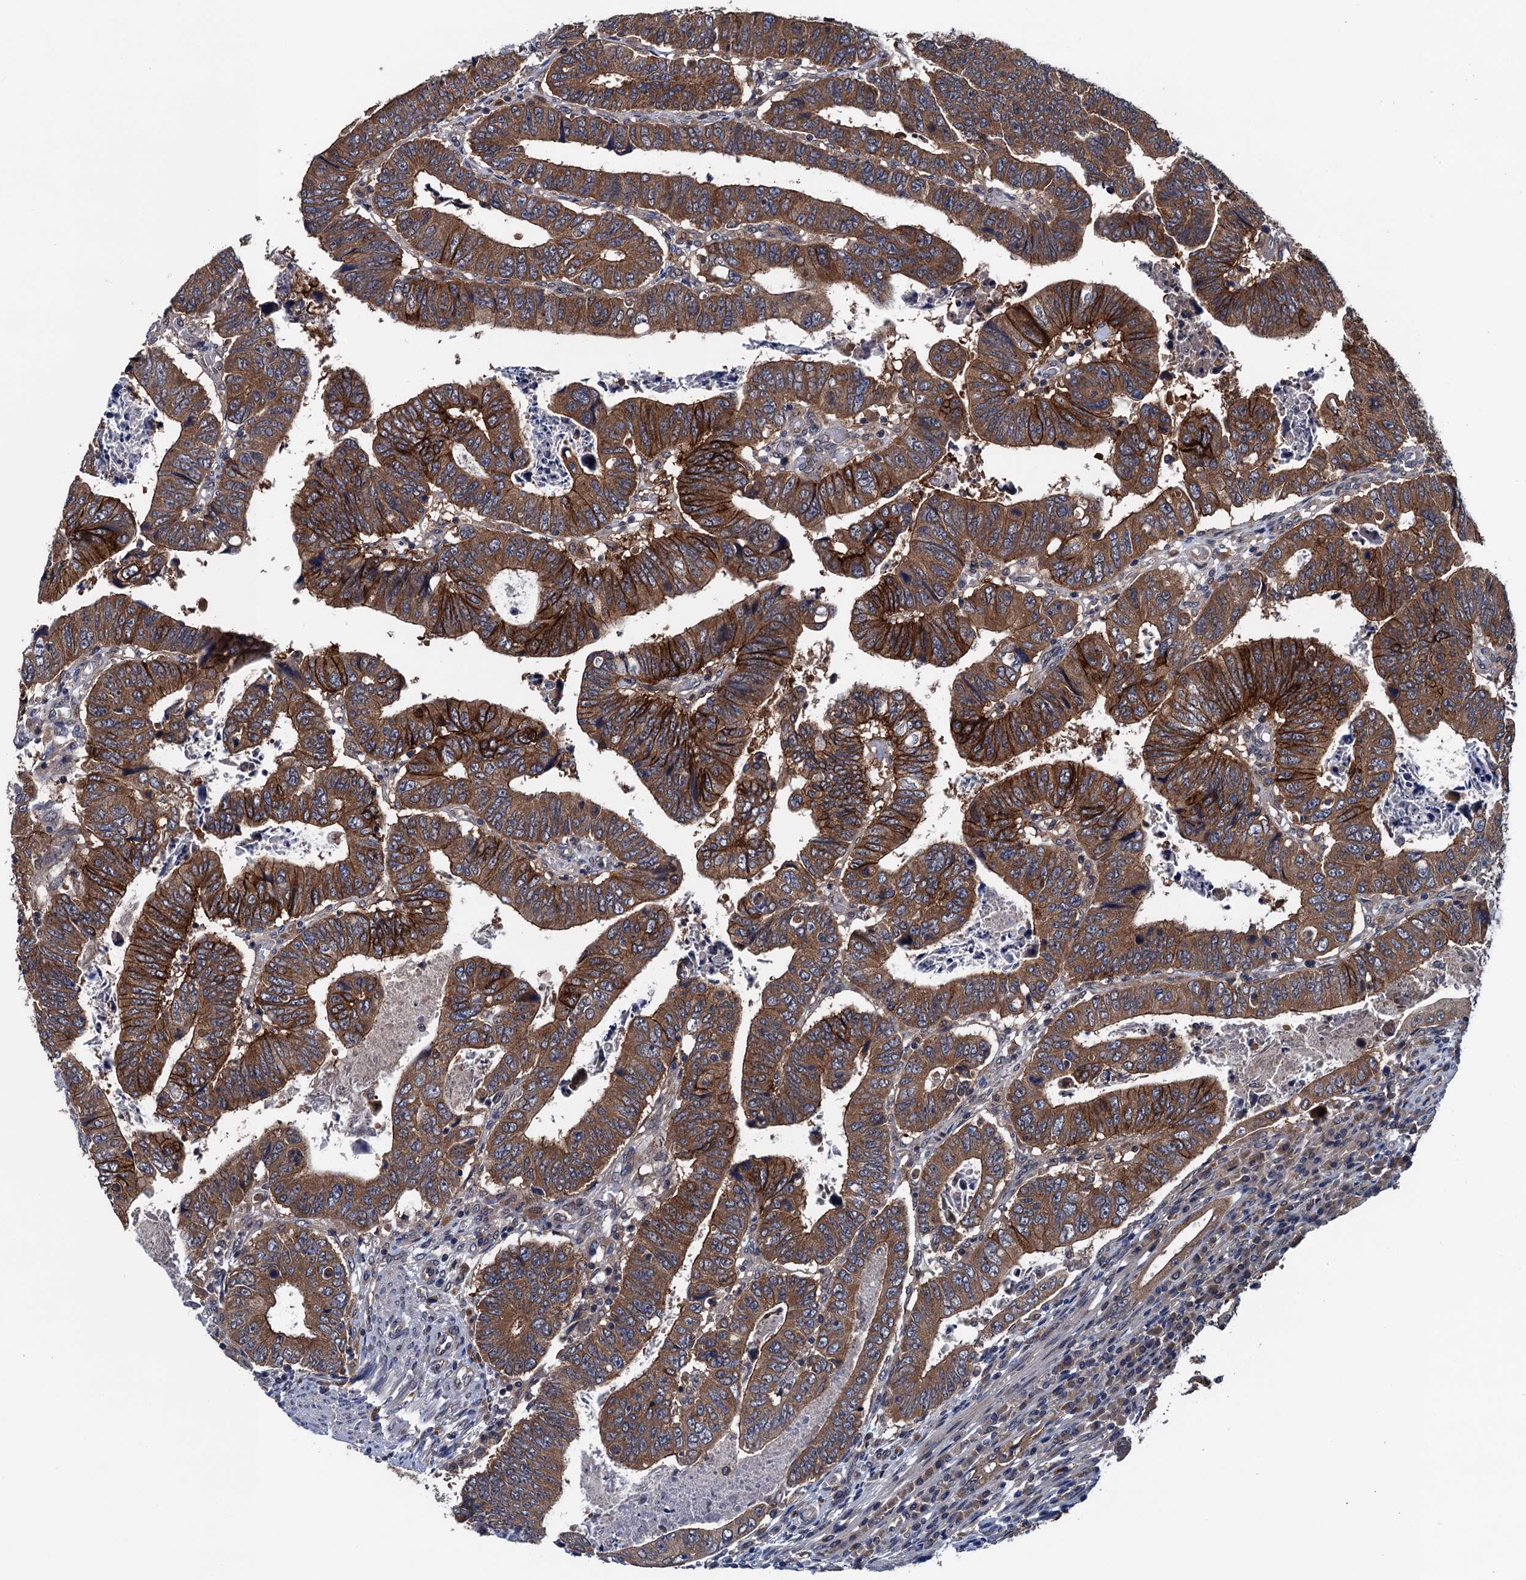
{"staining": {"intensity": "strong", "quantity": ">75%", "location": "cytoplasmic/membranous"}, "tissue": "colorectal cancer", "cell_type": "Tumor cells", "image_type": "cancer", "snomed": [{"axis": "morphology", "description": "Normal tissue, NOS"}, {"axis": "morphology", "description": "Adenocarcinoma, NOS"}, {"axis": "topography", "description": "Rectum"}], "caption": "DAB immunohistochemical staining of colorectal cancer (adenocarcinoma) reveals strong cytoplasmic/membranous protein staining in about >75% of tumor cells. (DAB (3,3'-diaminobenzidine) IHC with brightfield microscopy, high magnification).", "gene": "BLTP3B", "patient": {"sex": "female", "age": 65}}